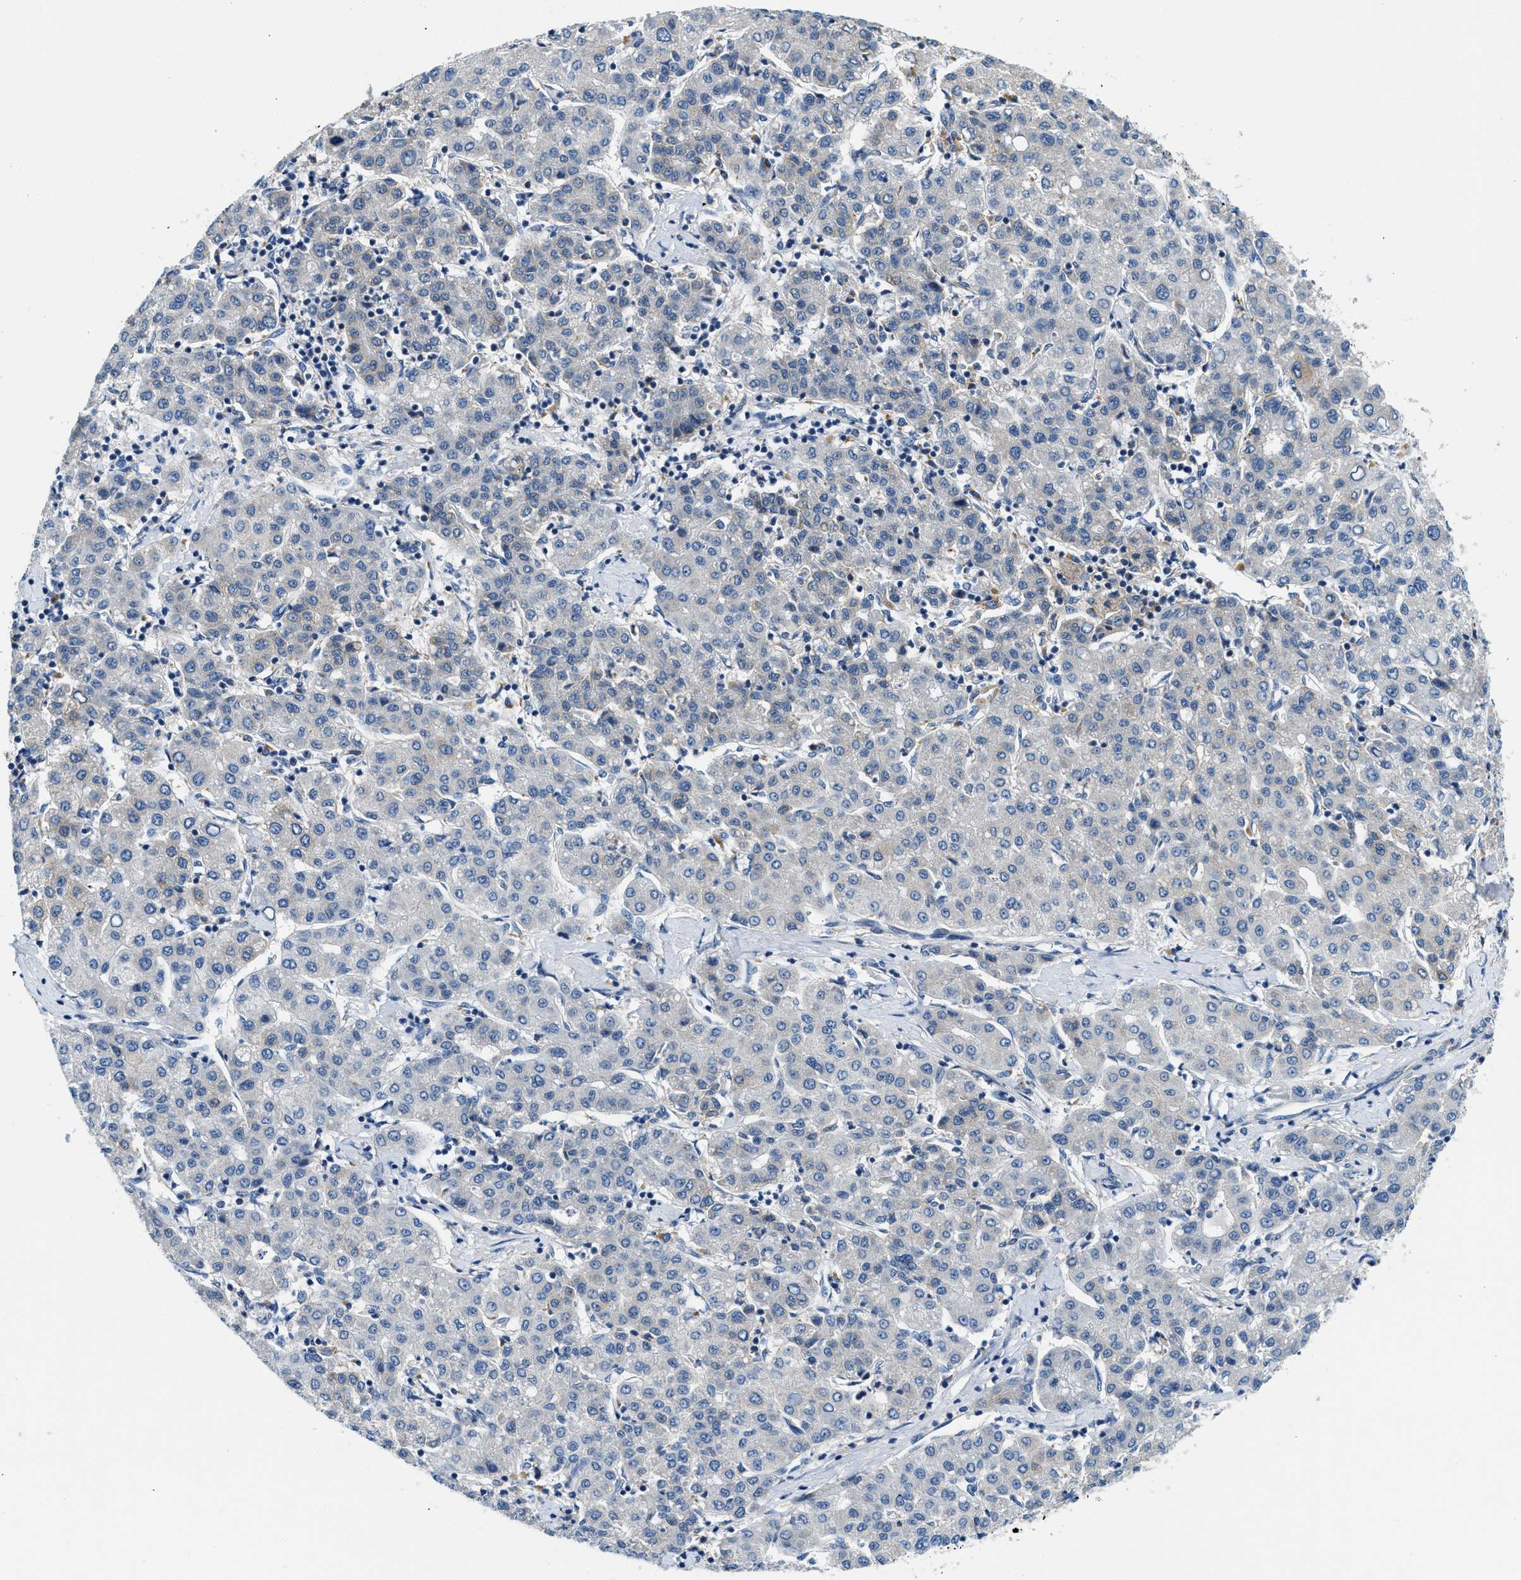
{"staining": {"intensity": "negative", "quantity": "none", "location": "none"}, "tissue": "liver cancer", "cell_type": "Tumor cells", "image_type": "cancer", "snomed": [{"axis": "morphology", "description": "Carcinoma, Hepatocellular, NOS"}, {"axis": "topography", "description": "Liver"}], "caption": "This histopathology image is of liver cancer stained with IHC to label a protein in brown with the nuclei are counter-stained blue. There is no expression in tumor cells.", "gene": "LPIN2", "patient": {"sex": "male", "age": 65}}